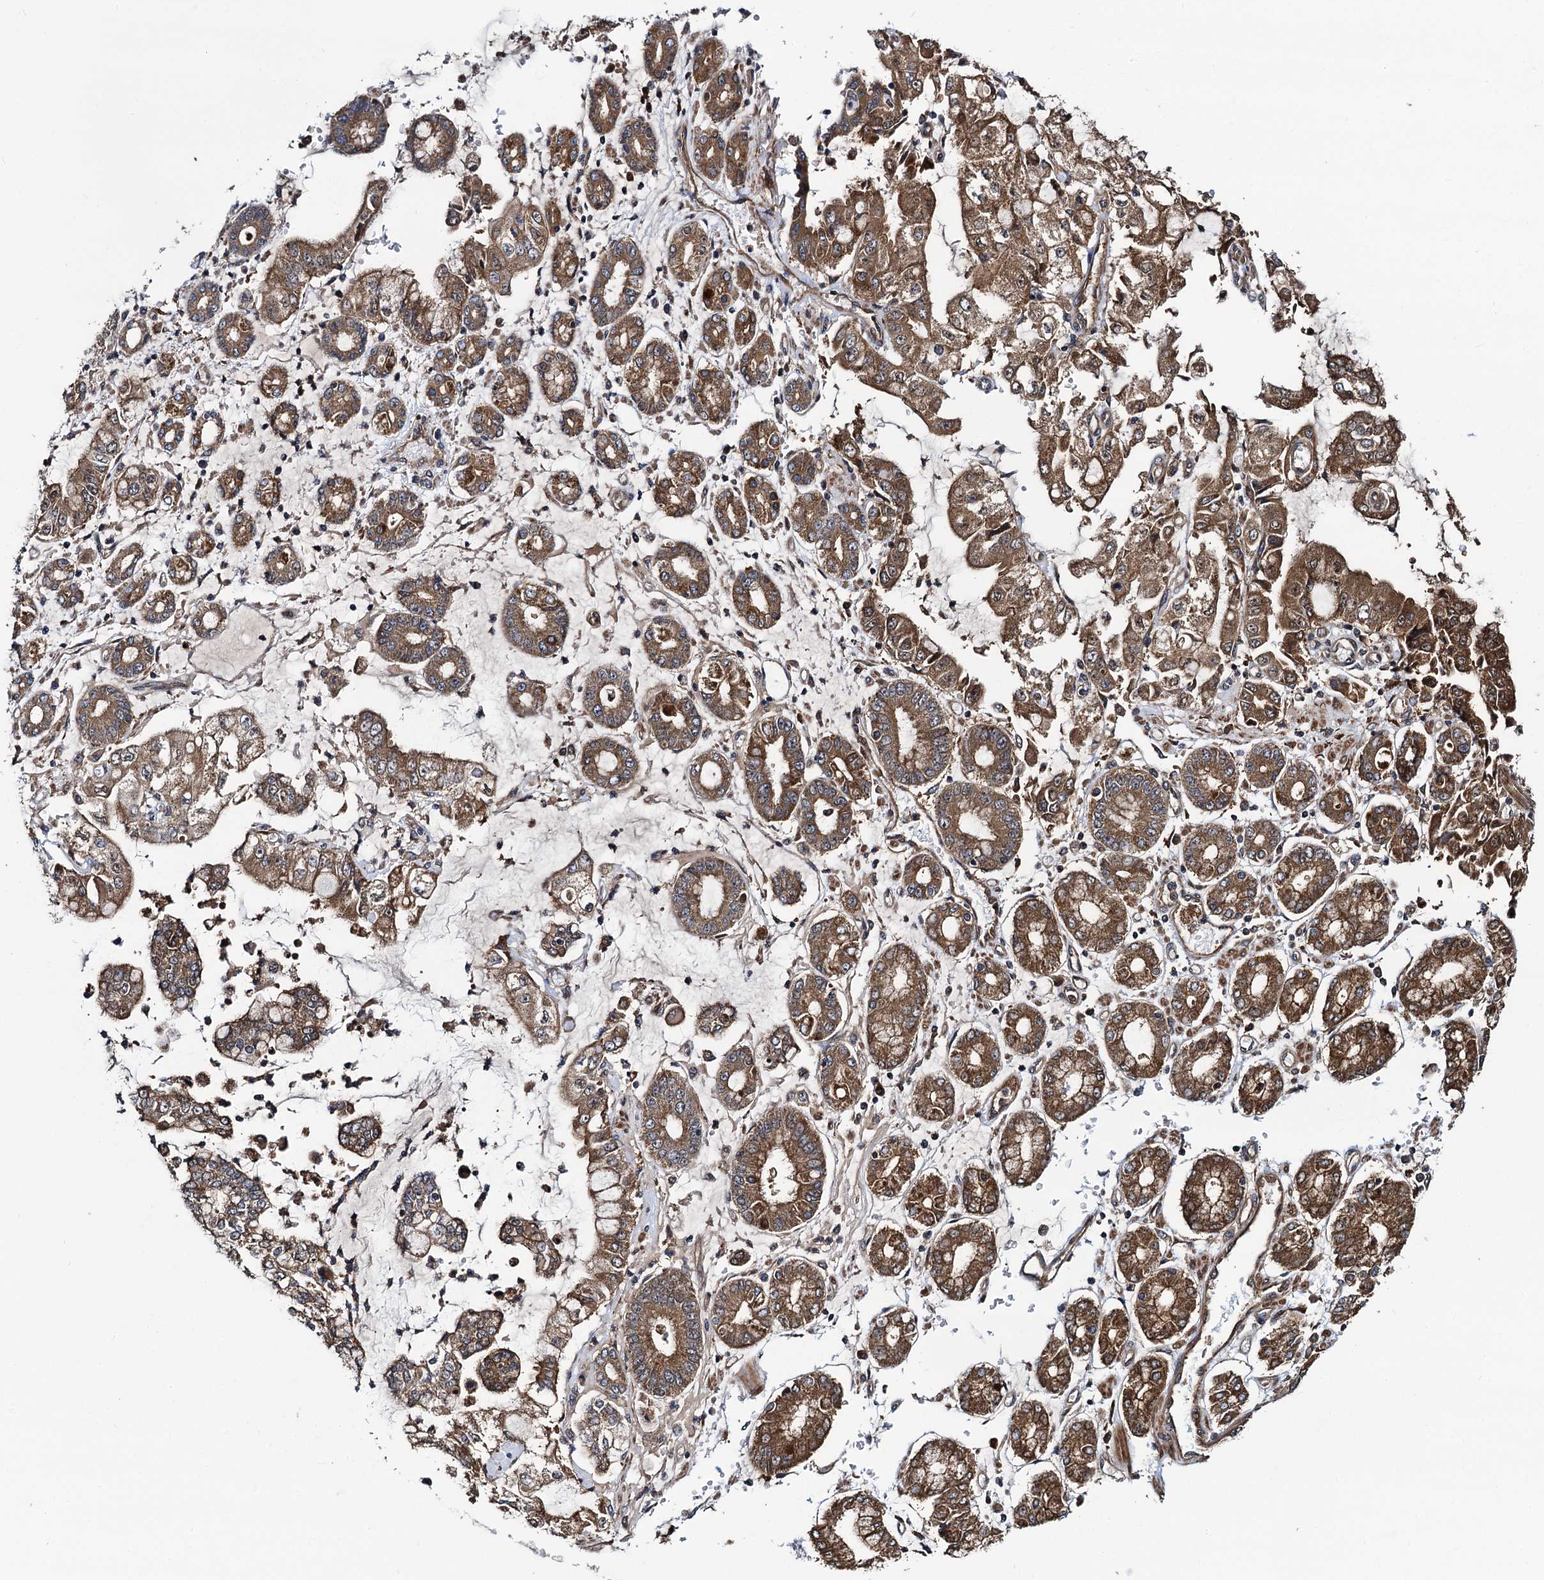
{"staining": {"intensity": "moderate", "quantity": ">75%", "location": "cytoplasmic/membranous"}, "tissue": "stomach cancer", "cell_type": "Tumor cells", "image_type": "cancer", "snomed": [{"axis": "morphology", "description": "Adenocarcinoma, NOS"}, {"axis": "topography", "description": "Stomach"}], "caption": "Moderate cytoplasmic/membranous expression for a protein is appreciated in approximately >75% of tumor cells of stomach cancer using immunohistochemistry (IHC).", "gene": "NEK1", "patient": {"sex": "male", "age": 76}}